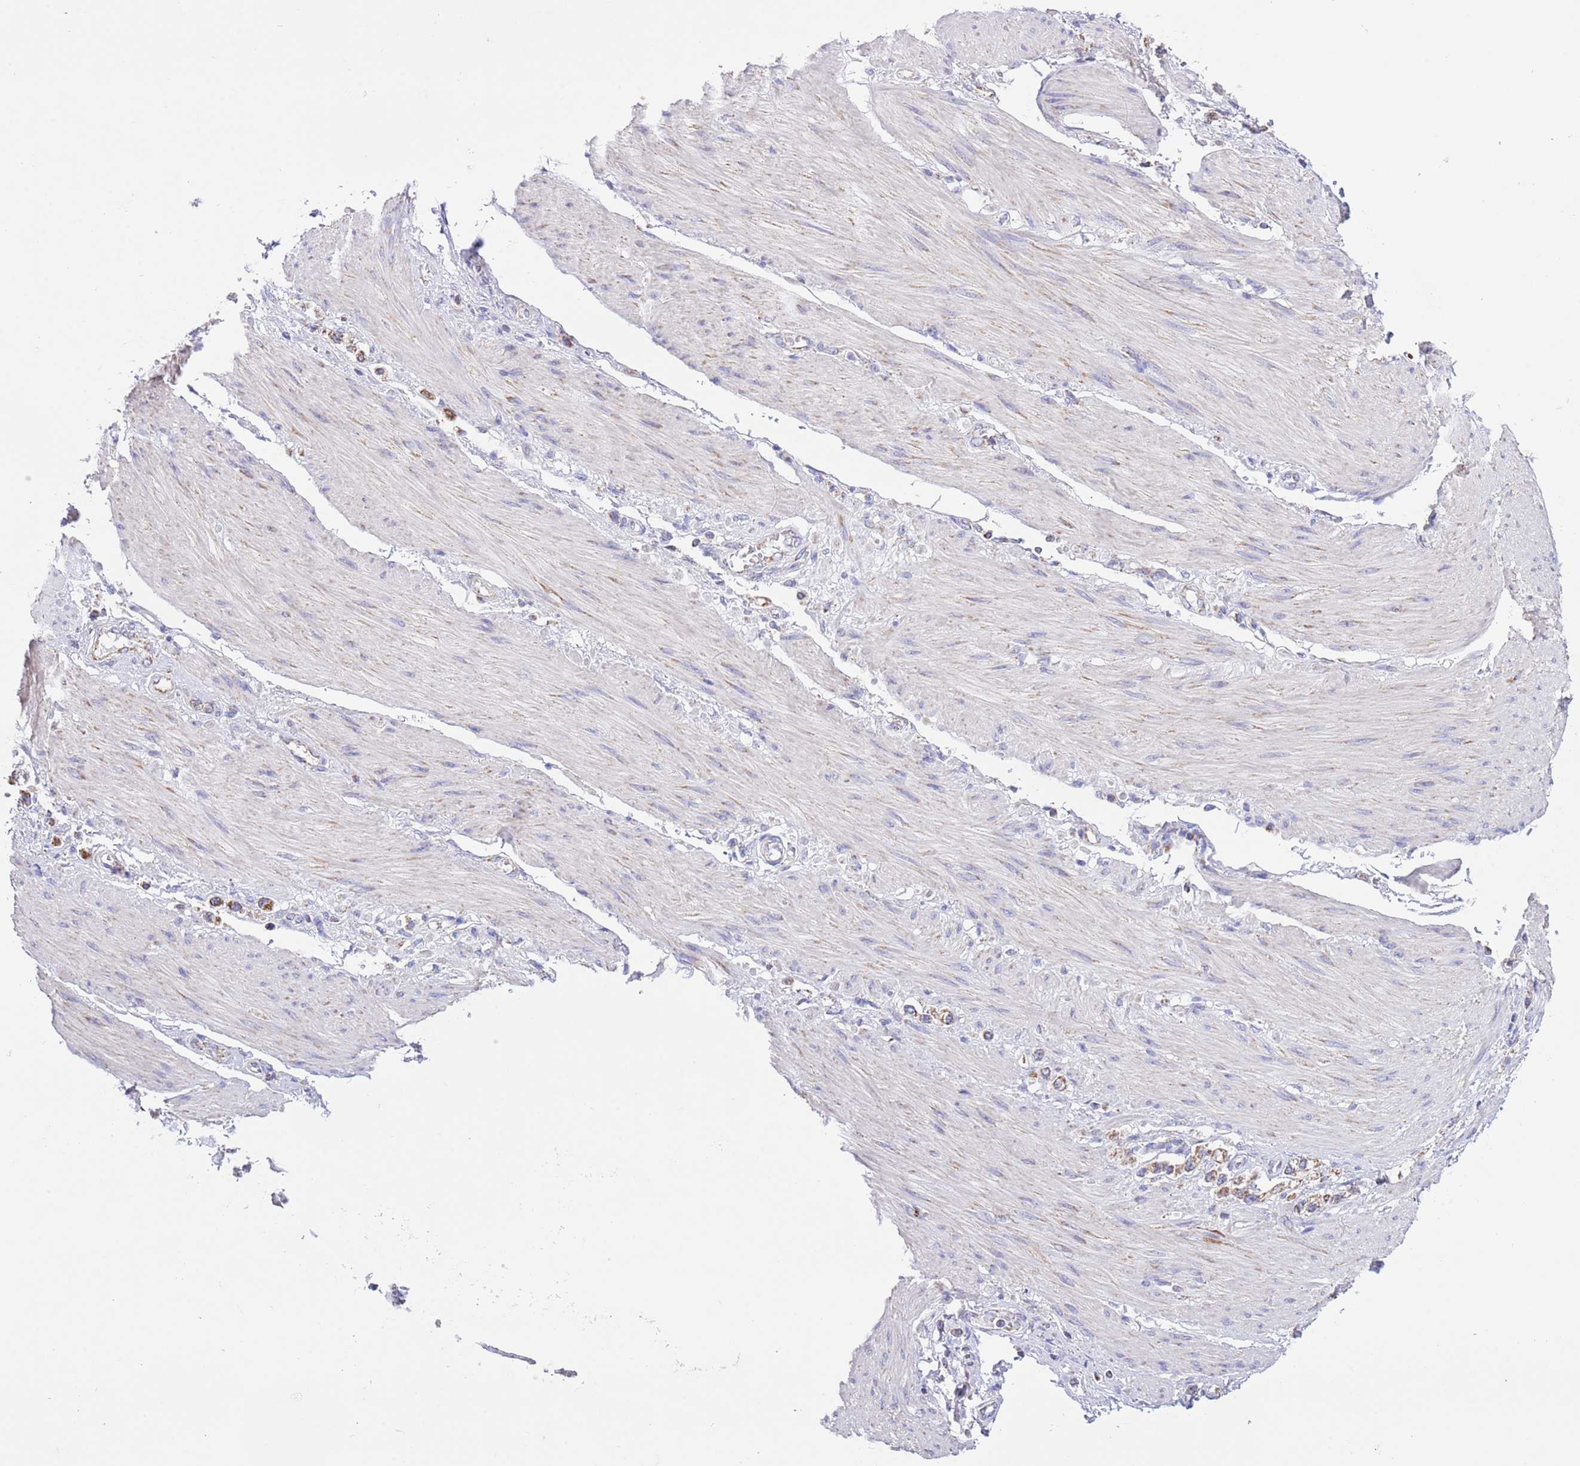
{"staining": {"intensity": "moderate", "quantity": ">75%", "location": "cytoplasmic/membranous"}, "tissue": "stomach cancer", "cell_type": "Tumor cells", "image_type": "cancer", "snomed": [{"axis": "morphology", "description": "Adenocarcinoma, NOS"}, {"axis": "topography", "description": "Stomach"}], "caption": "About >75% of tumor cells in human stomach adenocarcinoma exhibit moderate cytoplasmic/membranous protein positivity as visualized by brown immunohistochemical staining.", "gene": "TEKTIP1", "patient": {"sex": "female", "age": 65}}